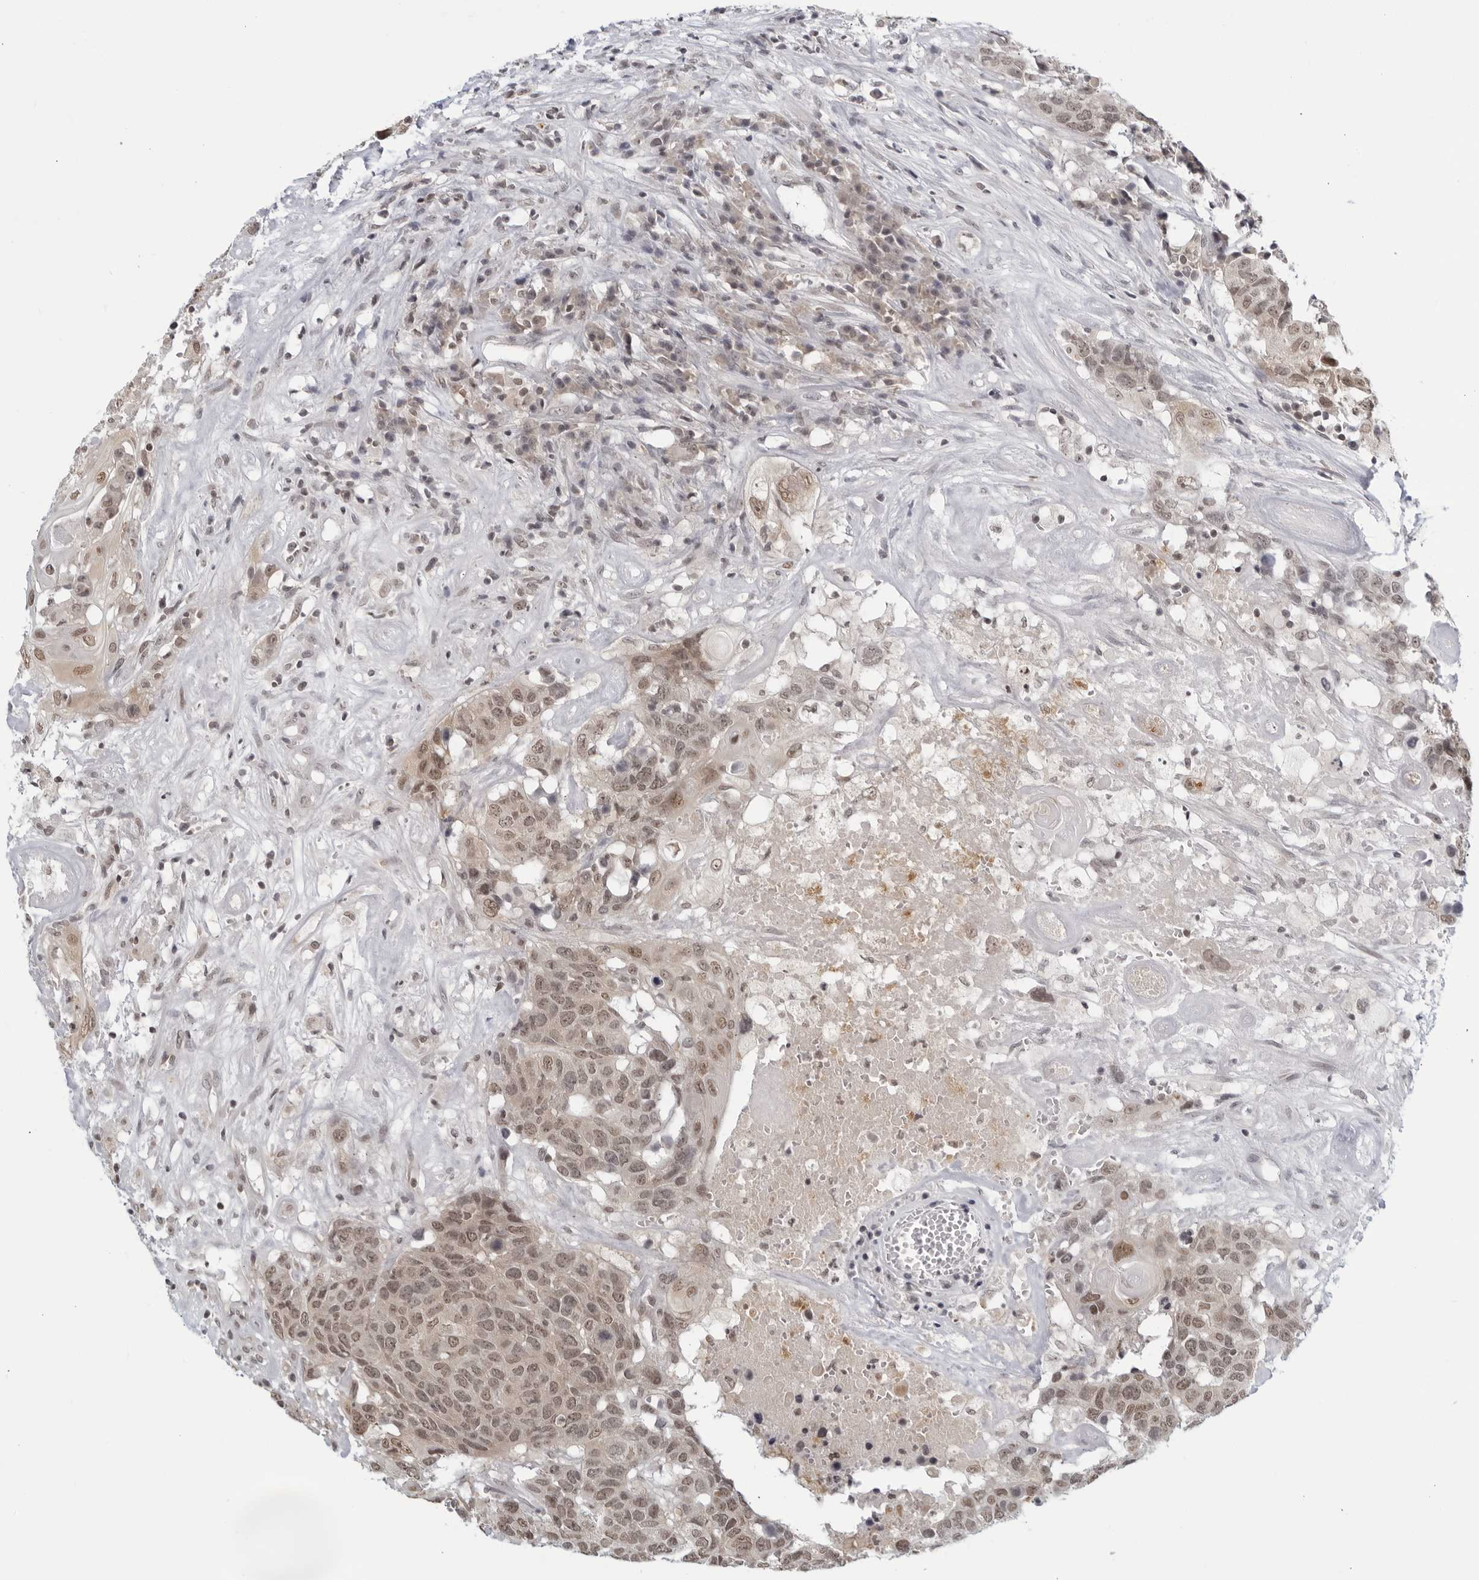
{"staining": {"intensity": "moderate", "quantity": ">75%", "location": "nuclear"}, "tissue": "head and neck cancer", "cell_type": "Tumor cells", "image_type": "cancer", "snomed": [{"axis": "morphology", "description": "Squamous cell carcinoma, NOS"}, {"axis": "topography", "description": "Head-Neck"}], "caption": "Immunohistochemistry staining of squamous cell carcinoma (head and neck), which shows medium levels of moderate nuclear staining in about >75% of tumor cells indicating moderate nuclear protein positivity. The staining was performed using DAB (3,3'-diaminobenzidine) (brown) for protein detection and nuclei were counterstained in hematoxylin (blue).", "gene": "CC2D1B", "patient": {"sex": "male", "age": 66}}